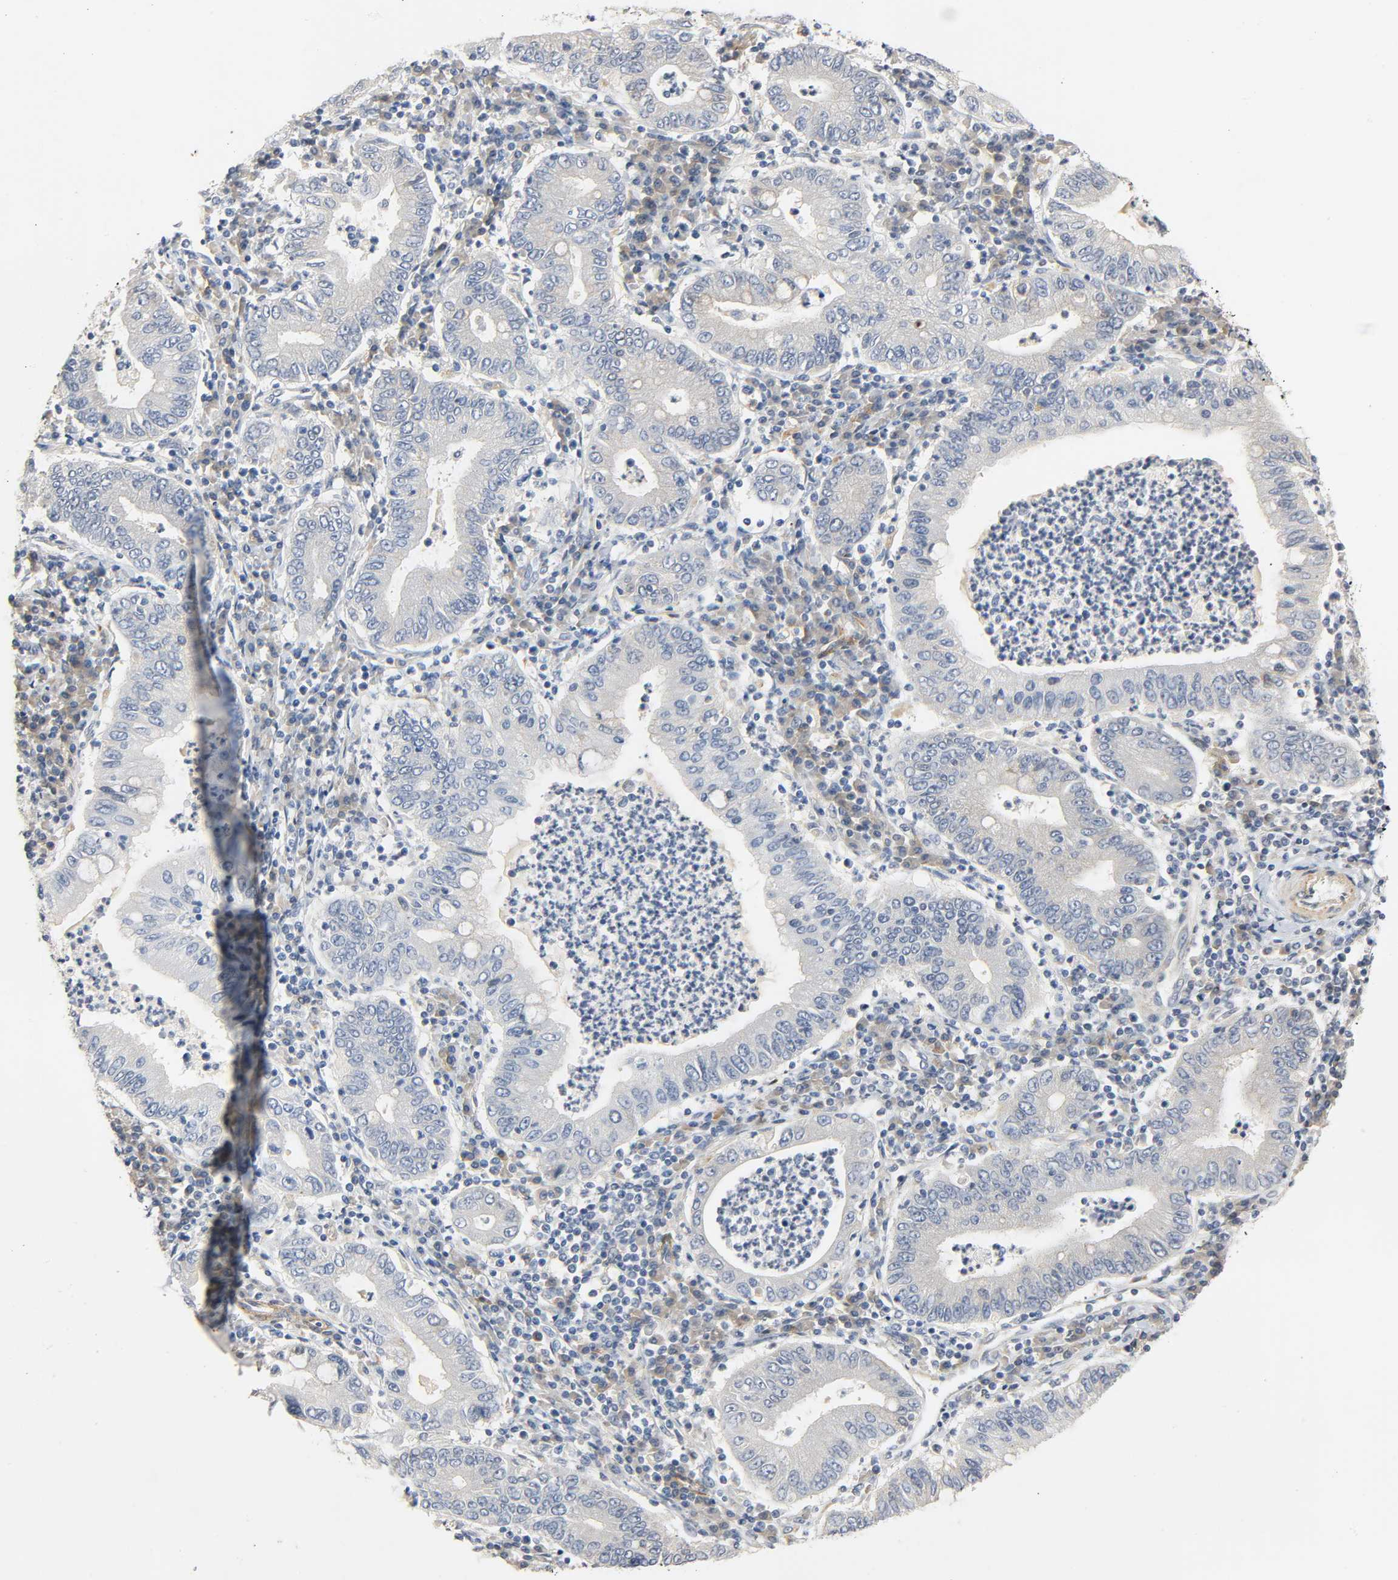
{"staining": {"intensity": "weak", "quantity": "<25%", "location": "cytoplasmic/membranous"}, "tissue": "stomach cancer", "cell_type": "Tumor cells", "image_type": "cancer", "snomed": [{"axis": "morphology", "description": "Normal tissue, NOS"}, {"axis": "morphology", "description": "Adenocarcinoma, NOS"}, {"axis": "topography", "description": "Esophagus"}, {"axis": "topography", "description": "Stomach, upper"}, {"axis": "topography", "description": "Peripheral nerve tissue"}], "caption": "Human adenocarcinoma (stomach) stained for a protein using immunohistochemistry (IHC) reveals no positivity in tumor cells.", "gene": "ARPC1A", "patient": {"sex": "male", "age": 62}}